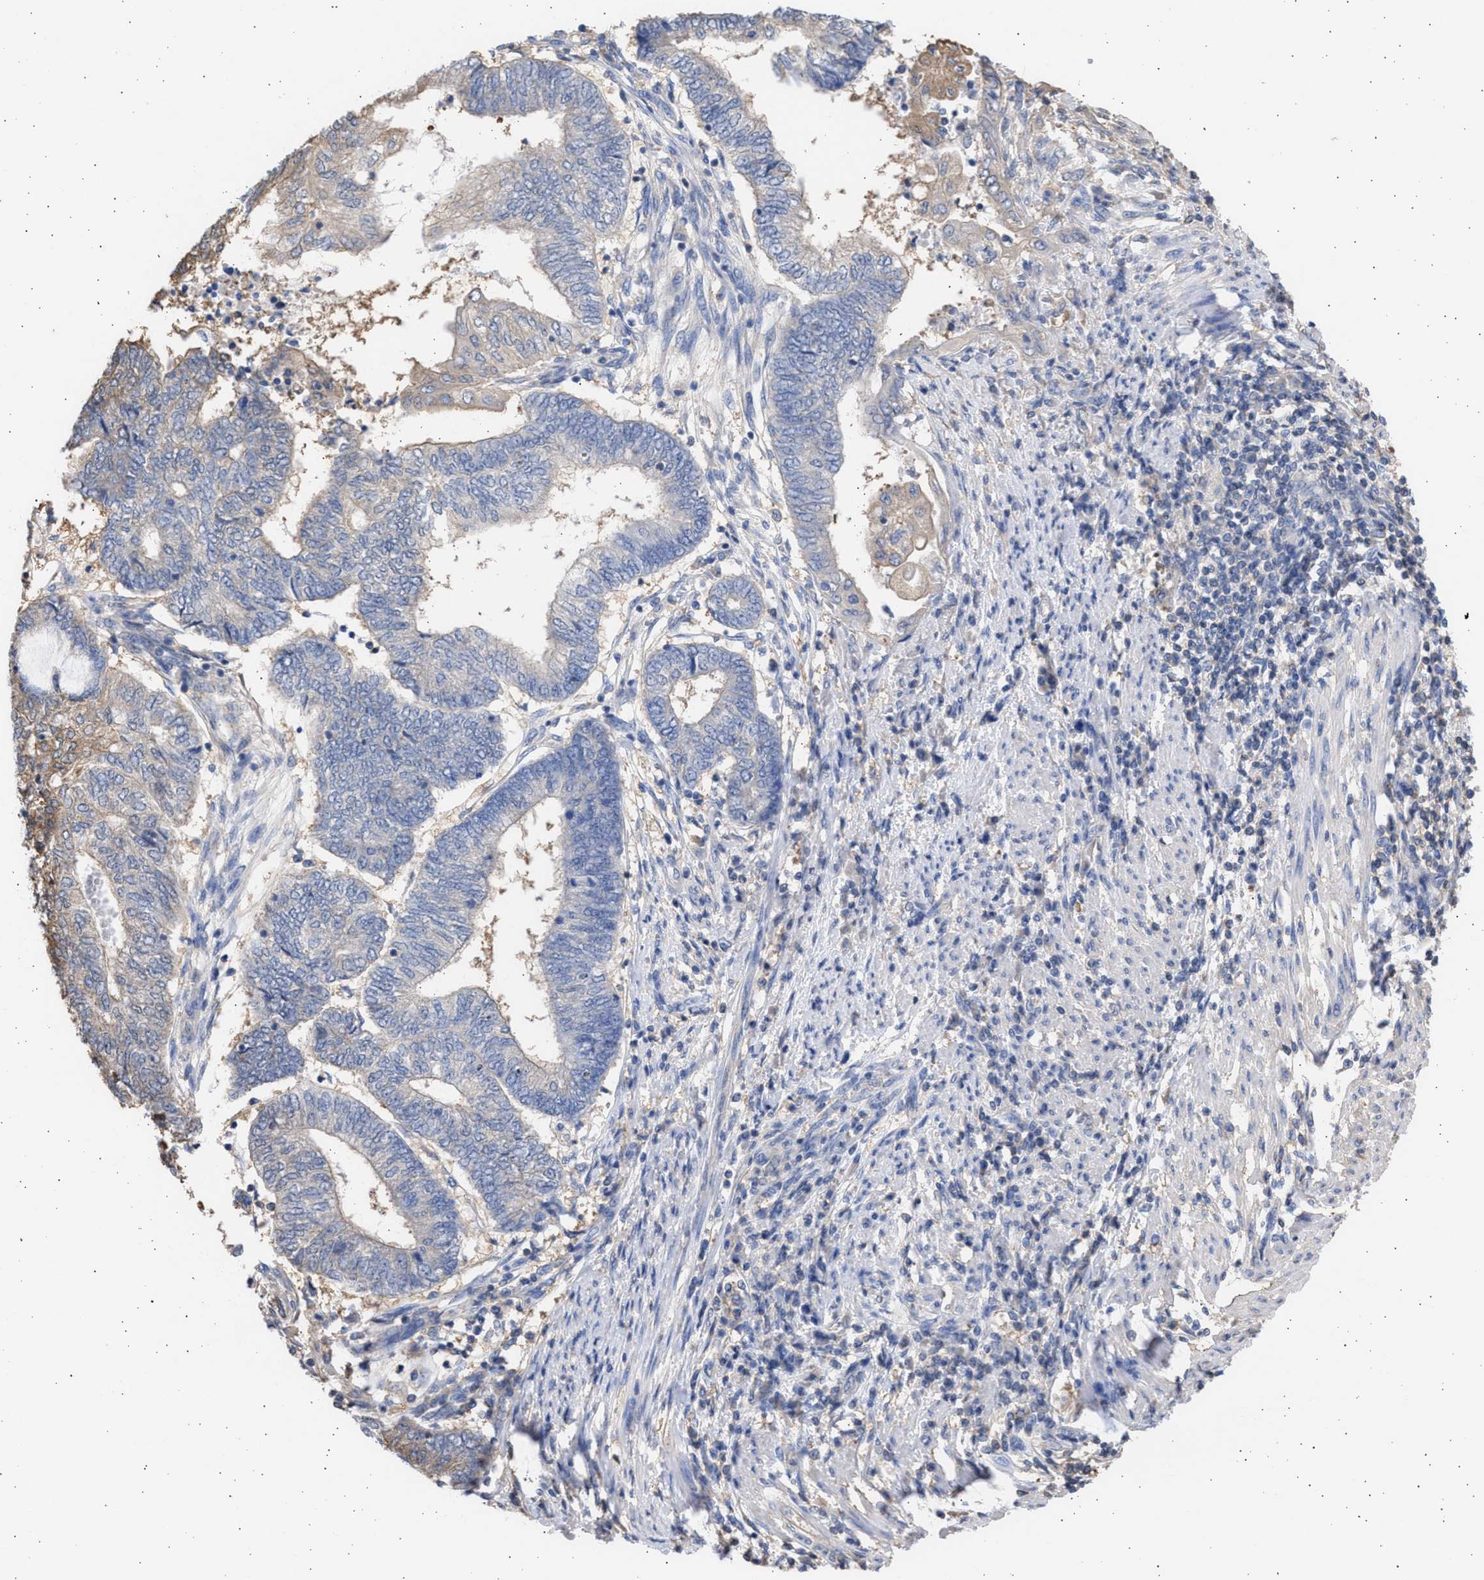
{"staining": {"intensity": "weak", "quantity": "<25%", "location": "cytoplasmic/membranous"}, "tissue": "endometrial cancer", "cell_type": "Tumor cells", "image_type": "cancer", "snomed": [{"axis": "morphology", "description": "Adenocarcinoma, NOS"}, {"axis": "topography", "description": "Uterus"}, {"axis": "topography", "description": "Endometrium"}], "caption": "High power microscopy photomicrograph of an IHC photomicrograph of endometrial adenocarcinoma, revealing no significant expression in tumor cells.", "gene": "ALDOC", "patient": {"sex": "female", "age": 70}}